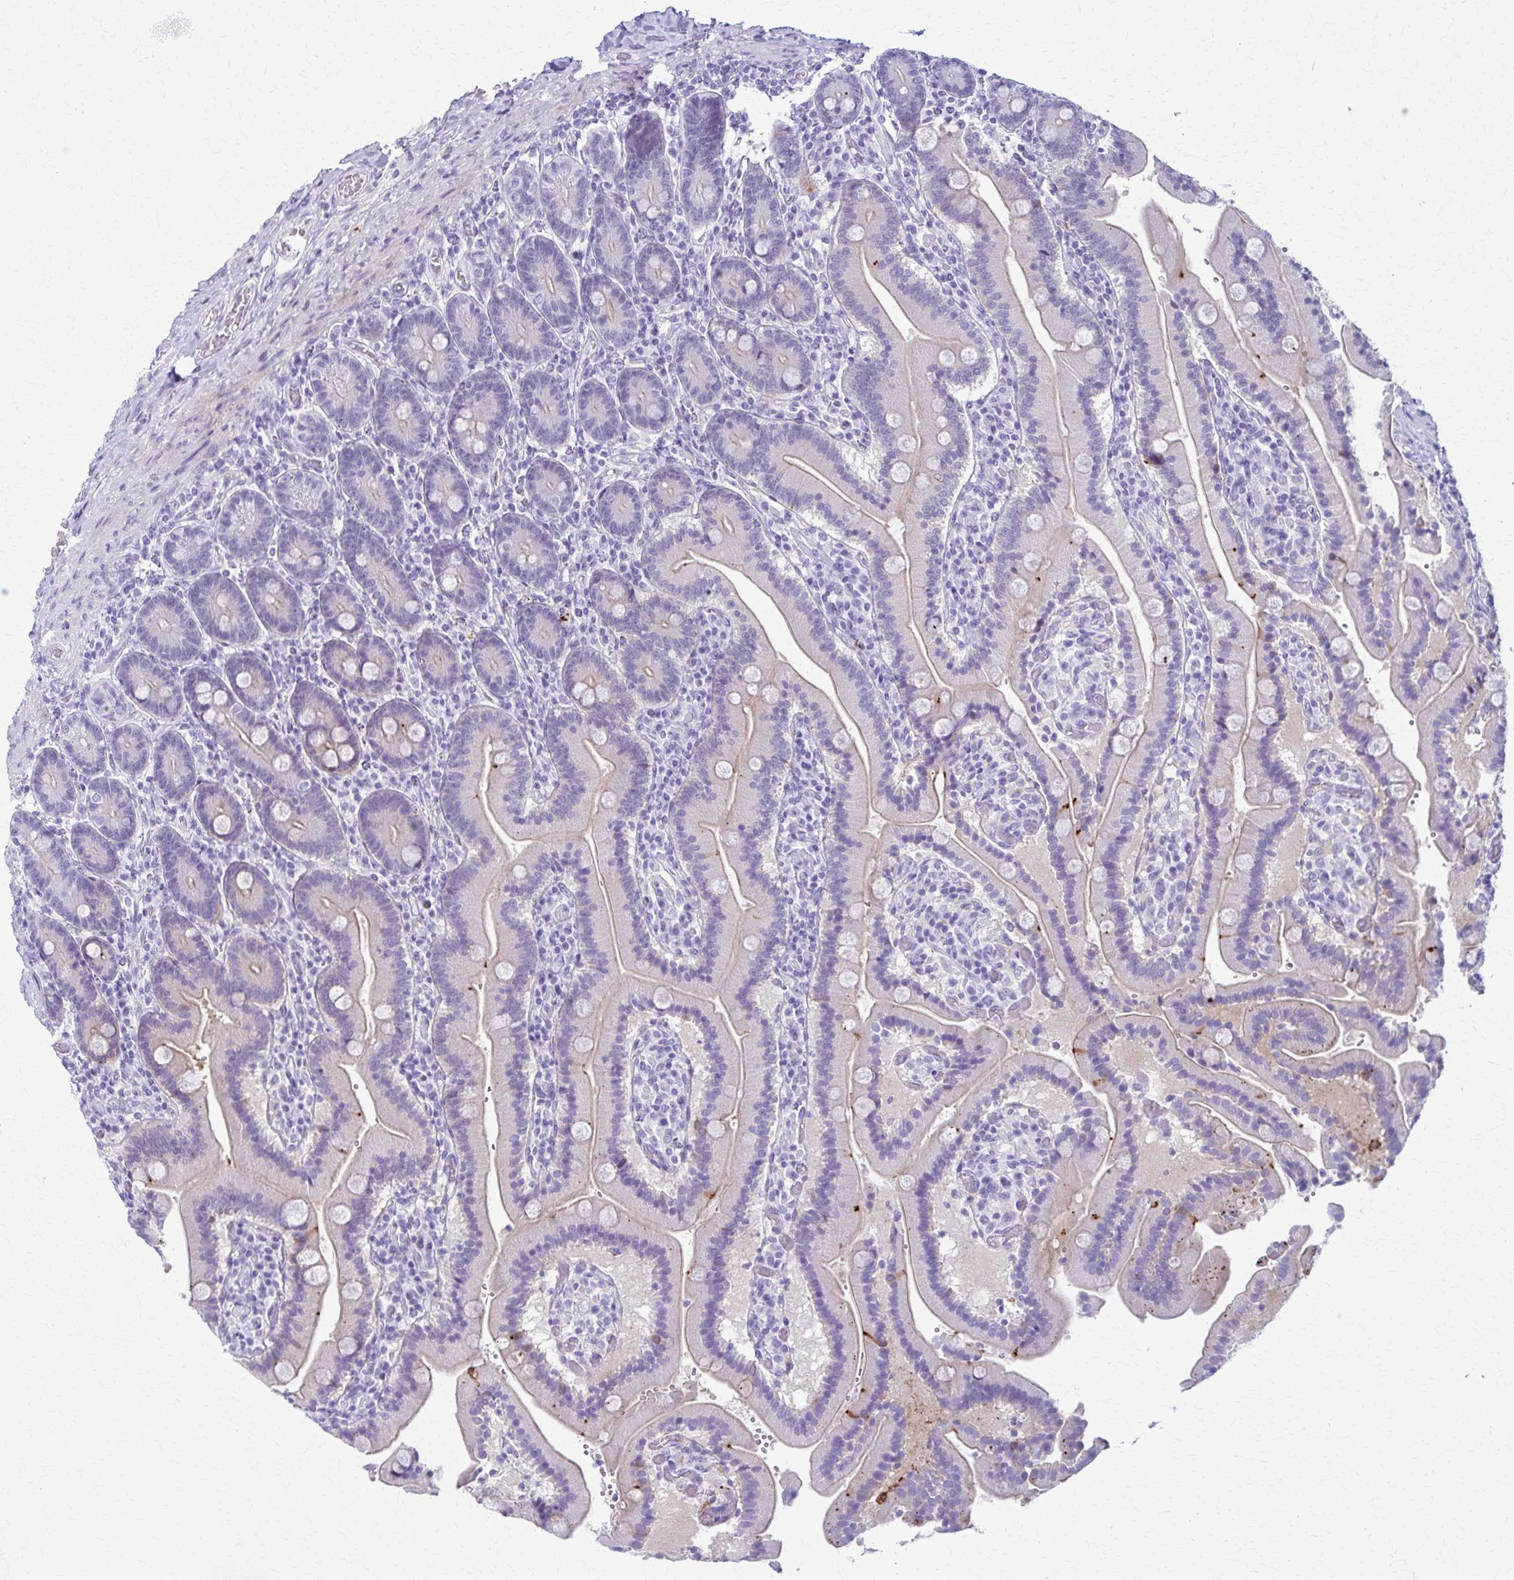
{"staining": {"intensity": "strong", "quantity": "<25%", "location": "cytoplasmic/membranous"}, "tissue": "duodenum", "cell_type": "Glandular cells", "image_type": "normal", "snomed": [{"axis": "morphology", "description": "Normal tissue, NOS"}, {"axis": "topography", "description": "Duodenum"}], "caption": "Immunohistochemical staining of normal human duodenum displays medium levels of strong cytoplasmic/membranous expression in about <25% of glandular cells.", "gene": "TMEM60", "patient": {"sex": "female", "age": 62}}